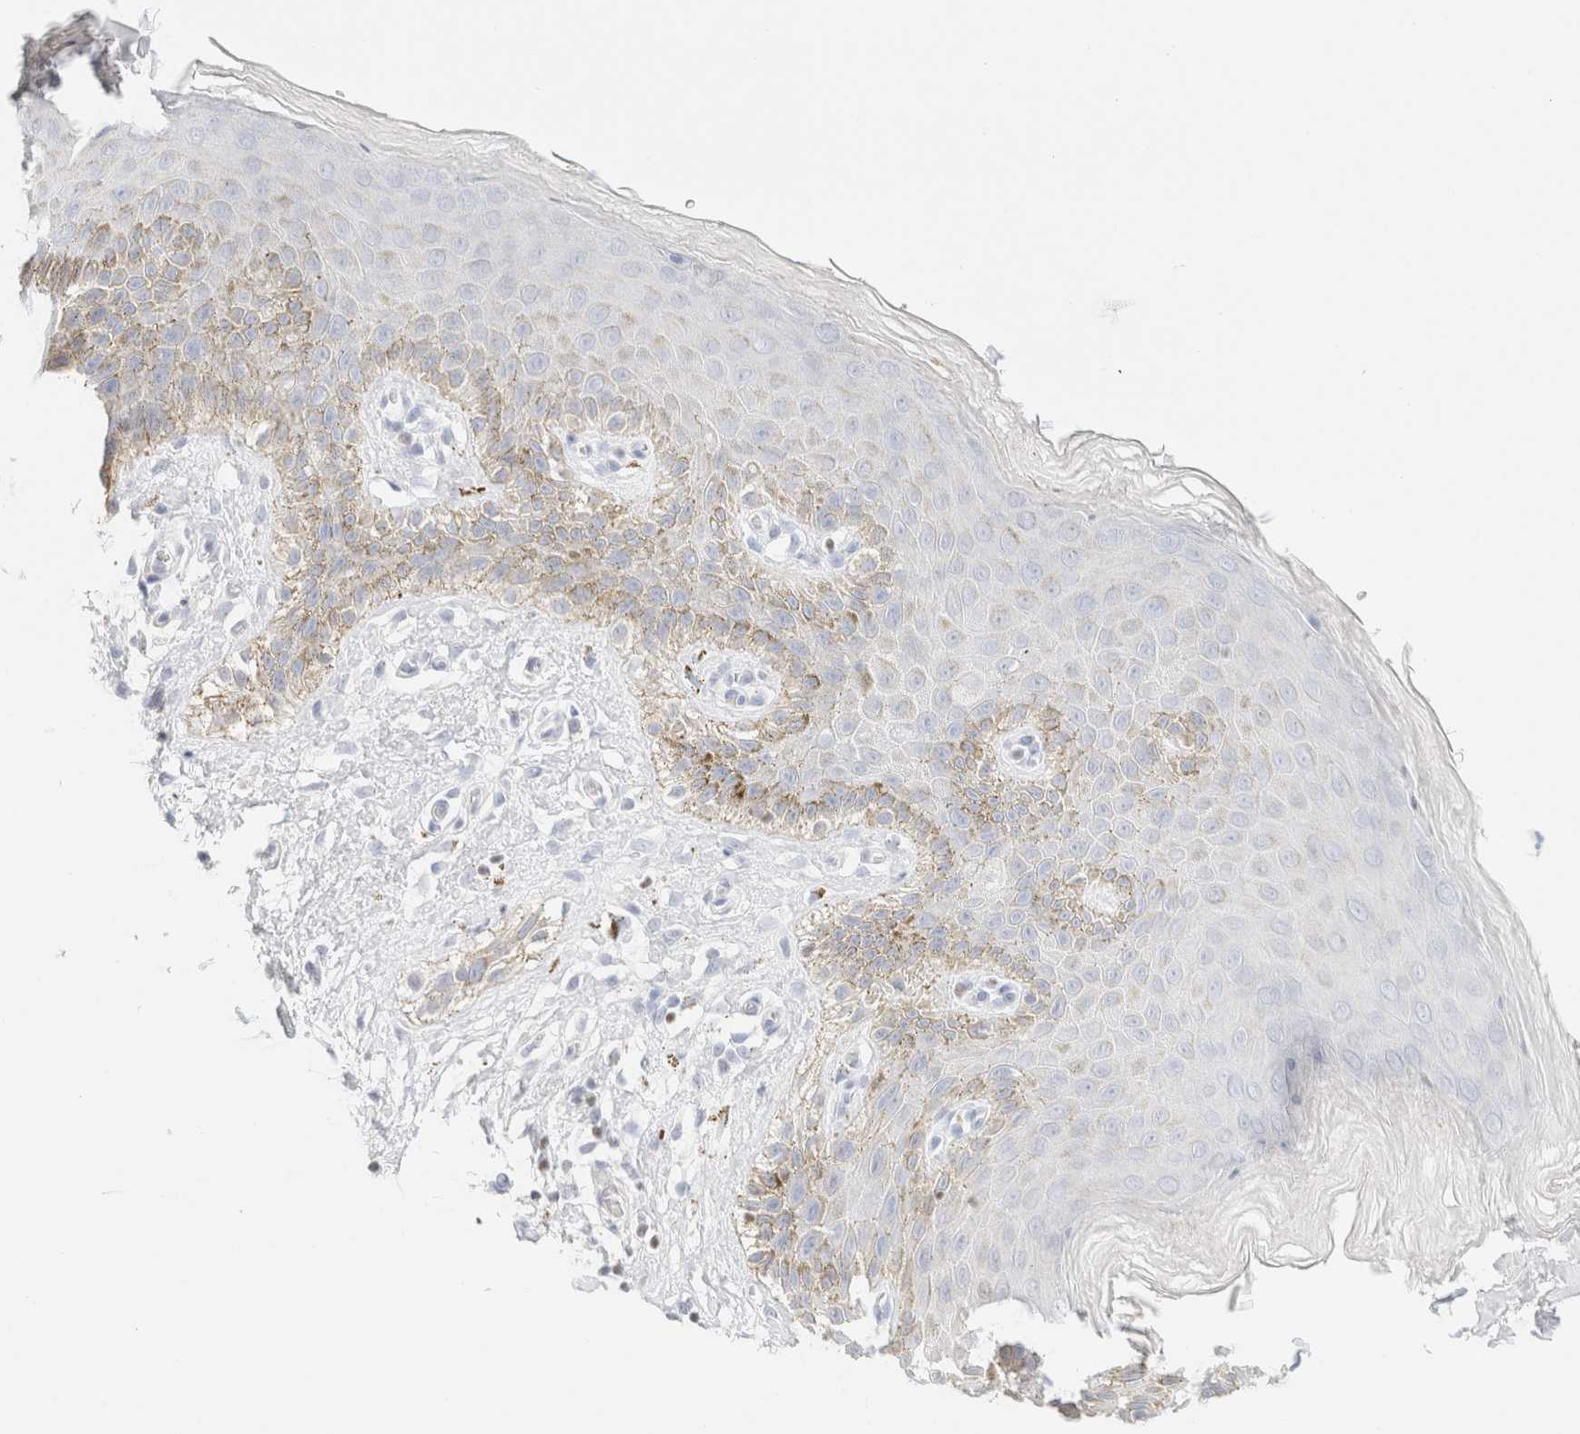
{"staining": {"intensity": "weak", "quantity": "<25%", "location": "cytoplasmic/membranous"}, "tissue": "skin", "cell_type": "Epidermal cells", "image_type": "normal", "snomed": [{"axis": "morphology", "description": "Normal tissue, NOS"}, {"axis": "topography", "description": "Anal"}], "caption": "This is an IHC photomicrograph of benign skin. There is no expression in epidermal cells.", "gene": "IKZF3", "patient": {"sex": "male", "age": 44}}